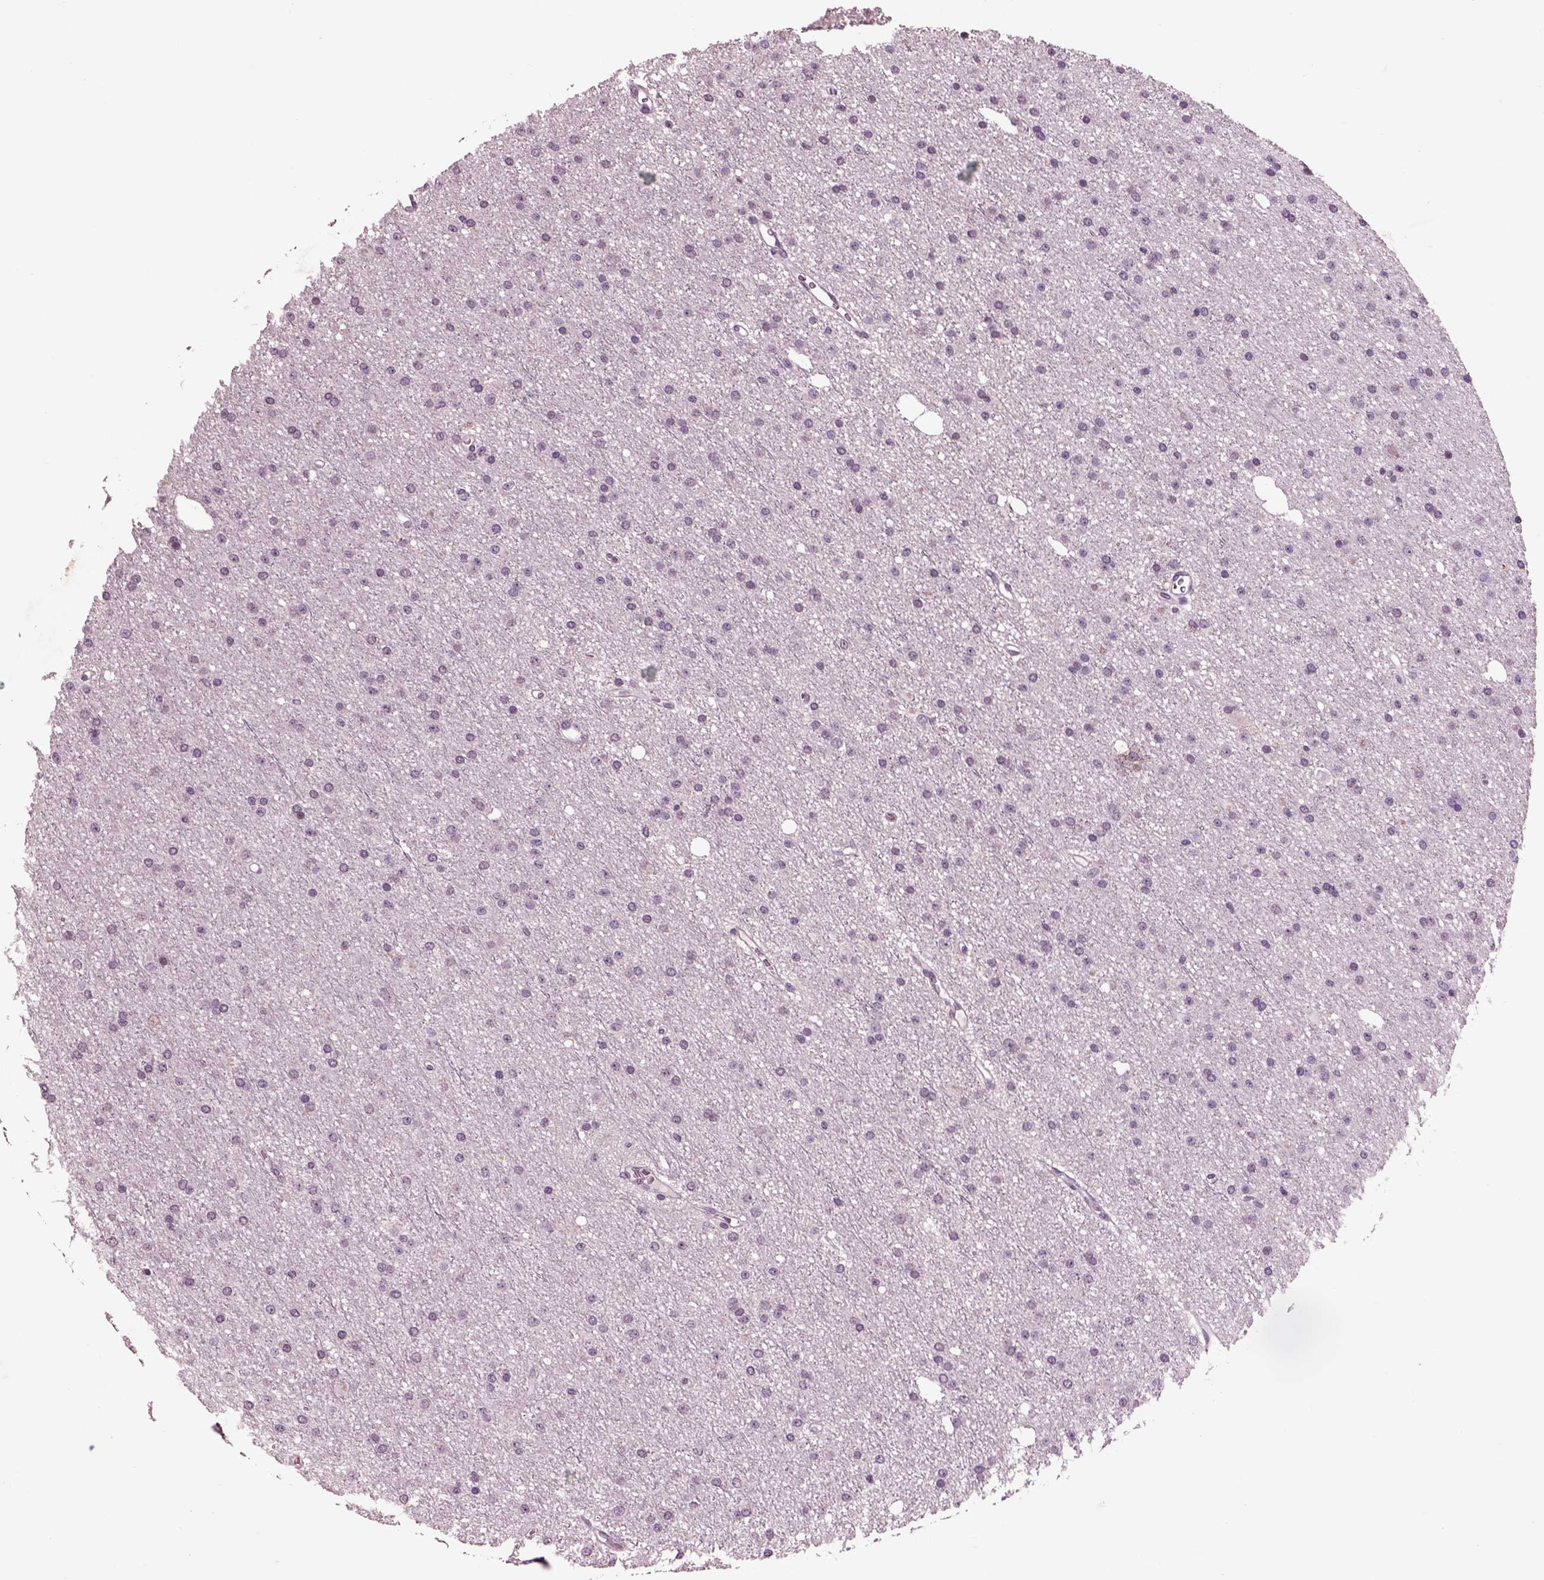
{"staining": {"intensity": "negative", "quantity": "none", "location": "none"}, "tissue": "glioma", "cell_type": "Tumor cells", "image_type": "cancer", "snomed": [{"axis": "morphology", "description": "Glioma, malignant, Low grade"}, {"axis": "topography", "description": "Brain"}], "caption": "A high-resolution micrograph shows immunohistochemistry (IHC) staining of malignant glioma (low-grade), which shows no significant positivity in tumor cells.", "gene": "CHGB", "patient": {"sex": "male", "age": 27}}